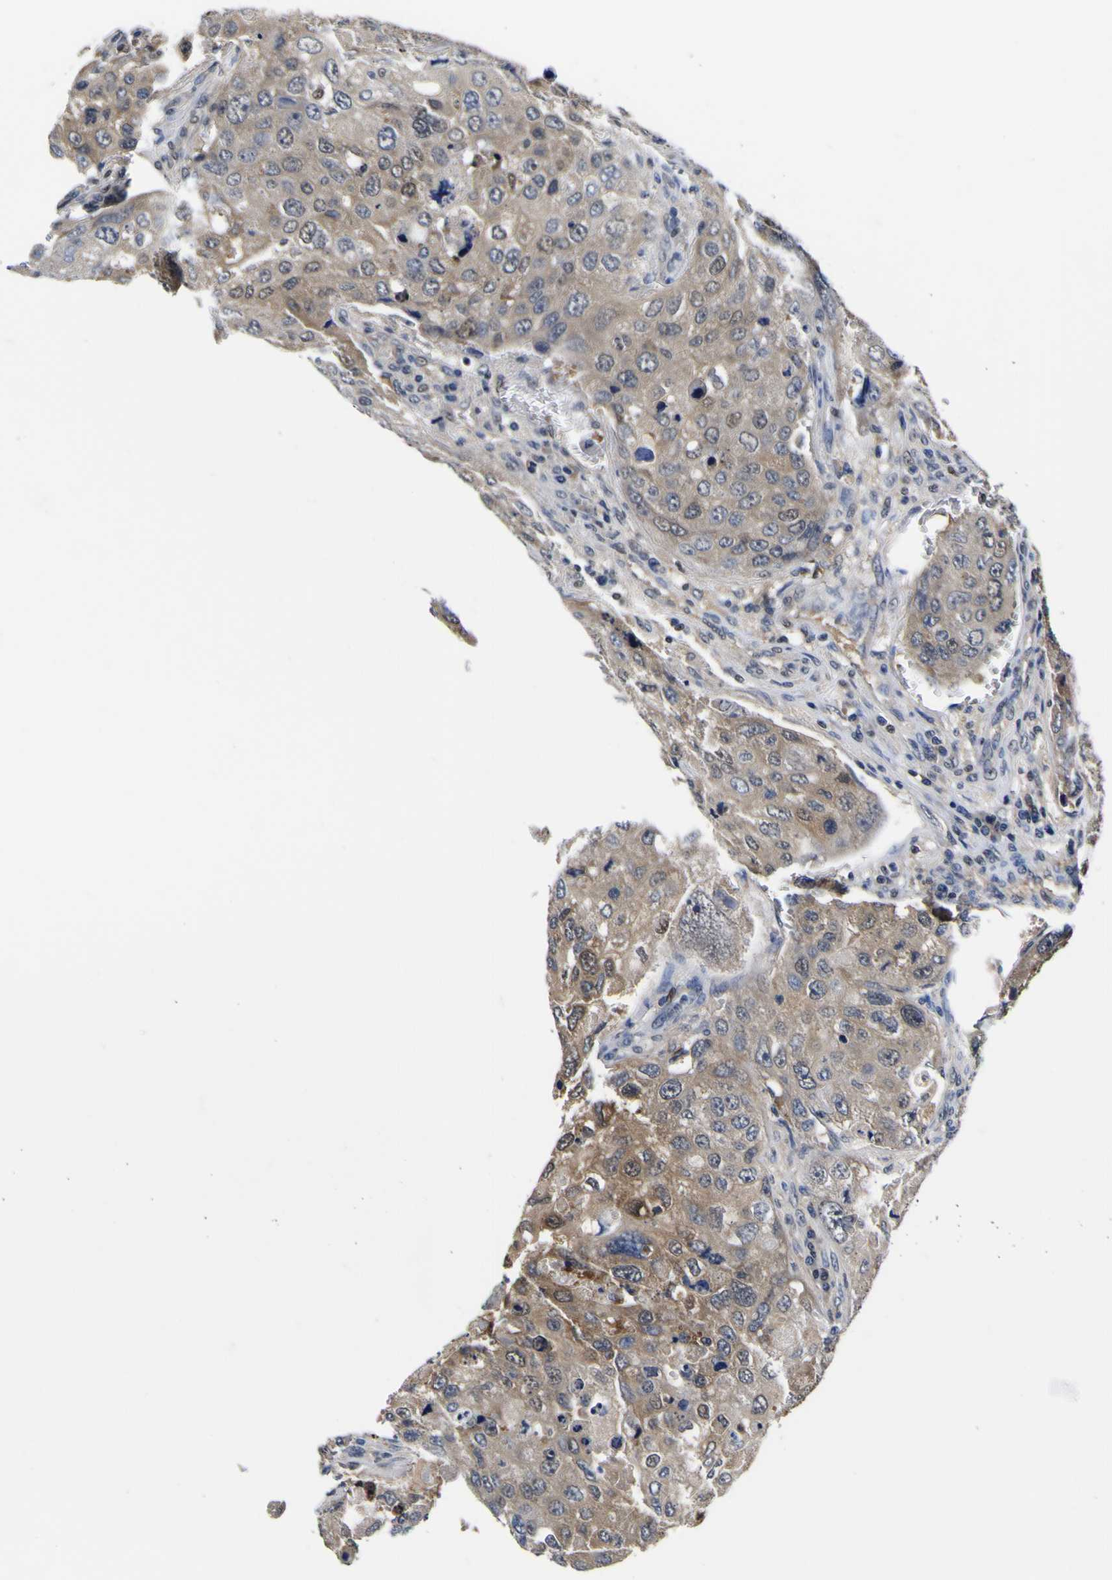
{"staining": {"intensity": "moderate", "quantity": ">75%", "location": "cytoplasmic/membranous,nuclear"}, "tissue": "urothelial cancer", "cell_type": "Tumor cells", "image_type": "cancer", "snomed": [{"axis": "morphology", "description": "Urothelial carcinoma, High grade"}, {"axis": "topography", "description": "Lymph node"}, {"axis": "topography", "description": "Urinary bladder"}], "caption": "Moderate cytoplasmic/membranous and nuclear protein staining is appreciated in about >75% of tumor cells in high-grade urothelial carcinoma.", "gene": "FAM110B", "patient": {"sex": "male", "age": 51}}